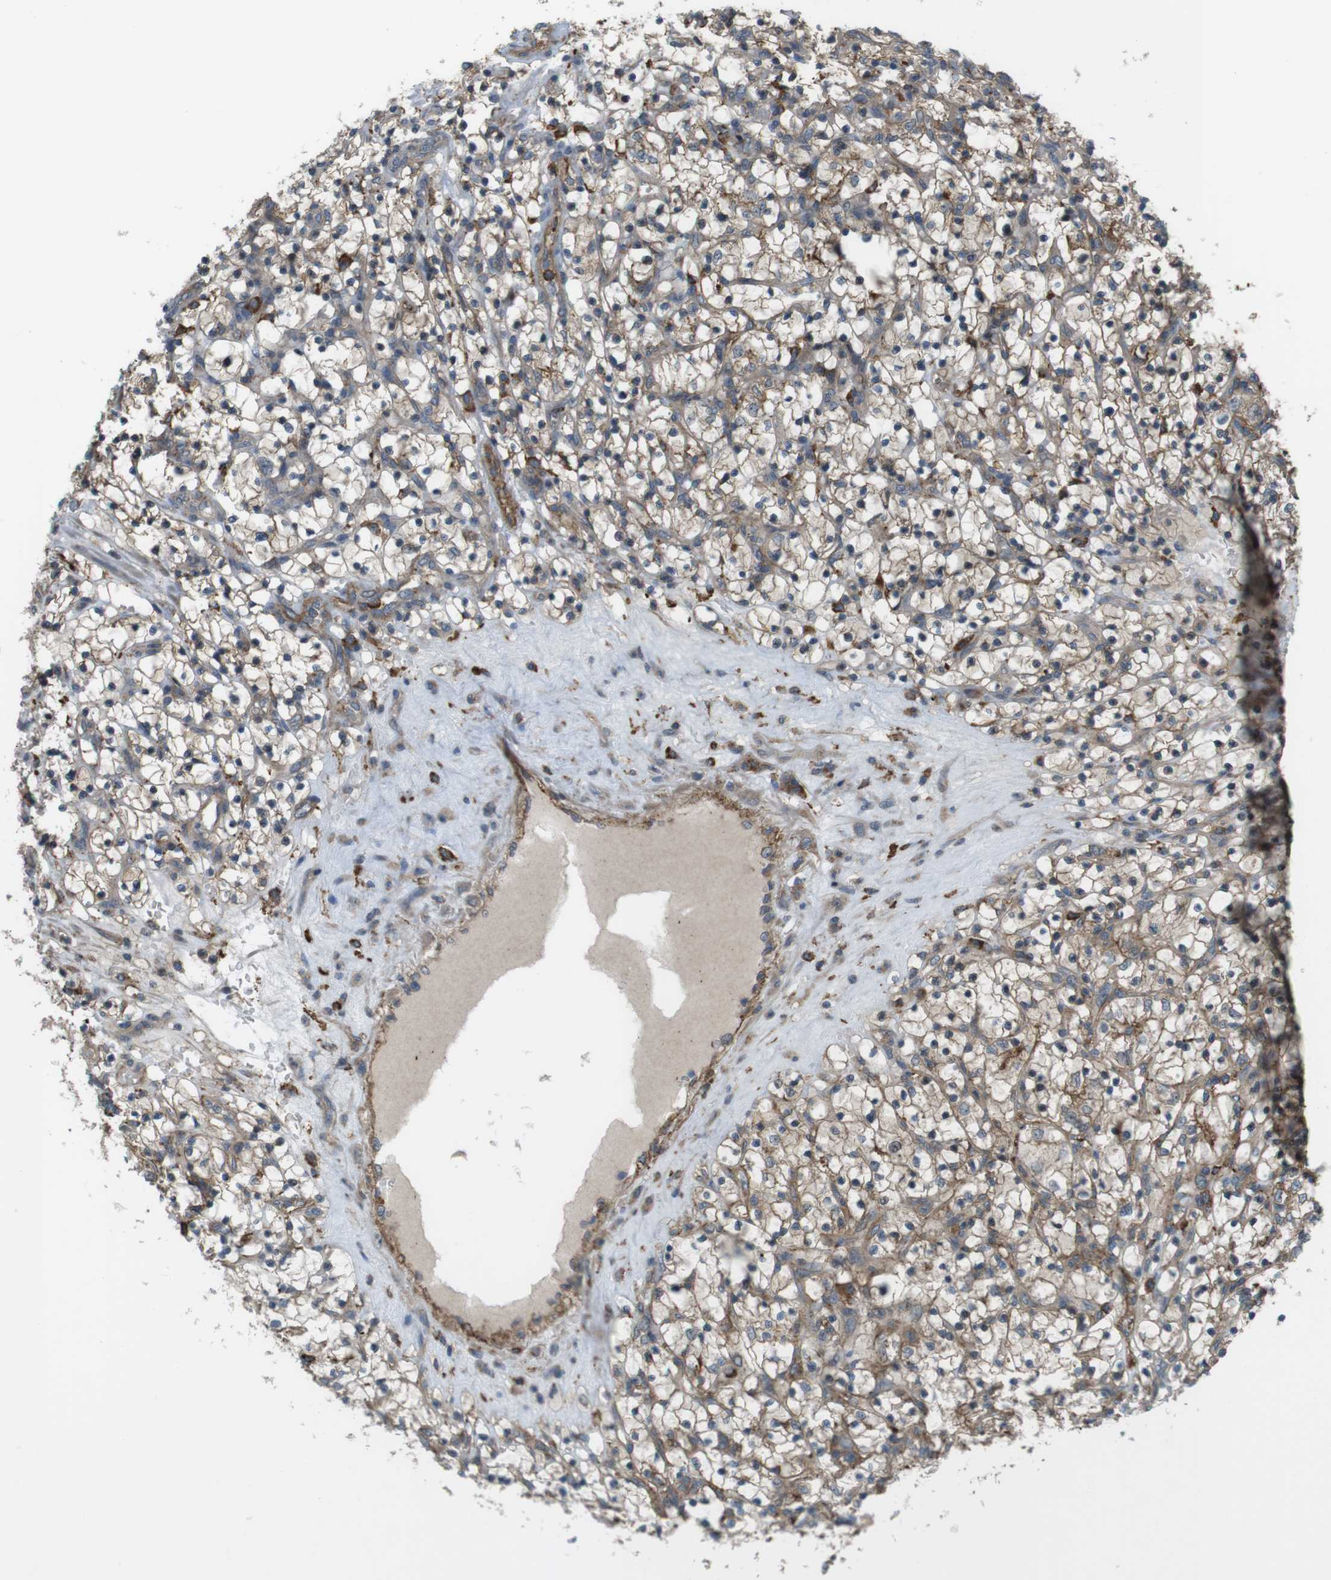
{"staining": {"intensity": "moderate", "quantity": ">75%", "location": "cytoplasmic/membranous"}, "tissue": "renal cancer", "cell_type": "Tumor cells", "image_type": "cancer", "snomed": [{"axis": "morphology", "description": "Adenocarcinoma, NOS"}, {"axis": "topography", "description": "Kidney"}], "caption": "Renal cancer stained with a protein marker displays moderate staining in tumor cells.", "gene": "DDAH2", "patient": {"sex": "female", "age": 69}}